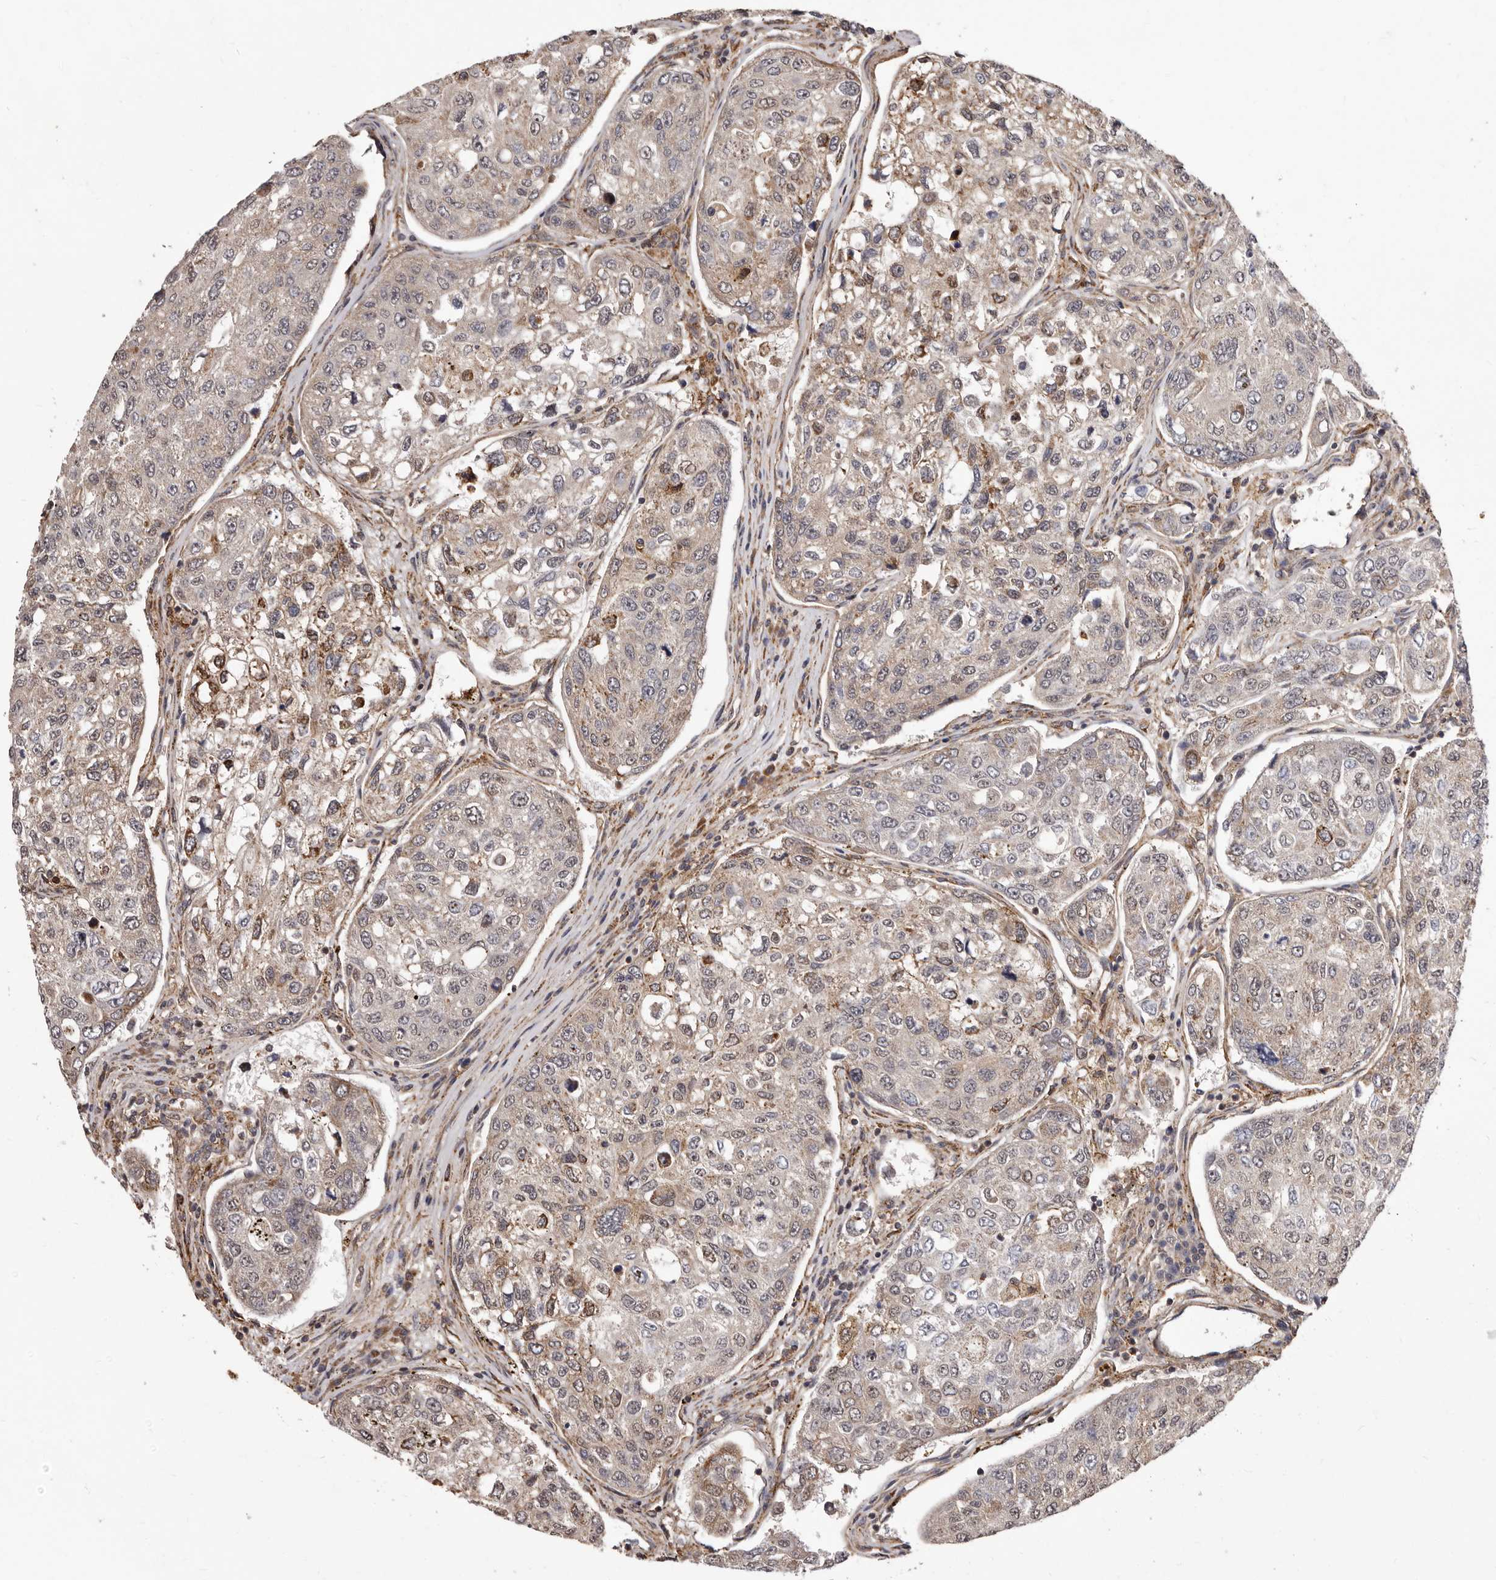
{"staining": {"intensity": "negative", "quantity": "none", "location": "none"}, "tissue": "urothelial cancer", "cell_type": "Tumor cells", "image_type": "cancer", "snomed": [{"axis": "morphology", "description": "Urothelial carcinoma, High grade"}, {"axis": "topography", "description": "Lymph node"}, {"axis": "topography", "description": "Urinary bladder"}], "caption": "Tumor cells are negative for brown protein staining in urothelial cancer.", "gene": "RRM2B", "patient": {"sex": "male", "age": 51}}